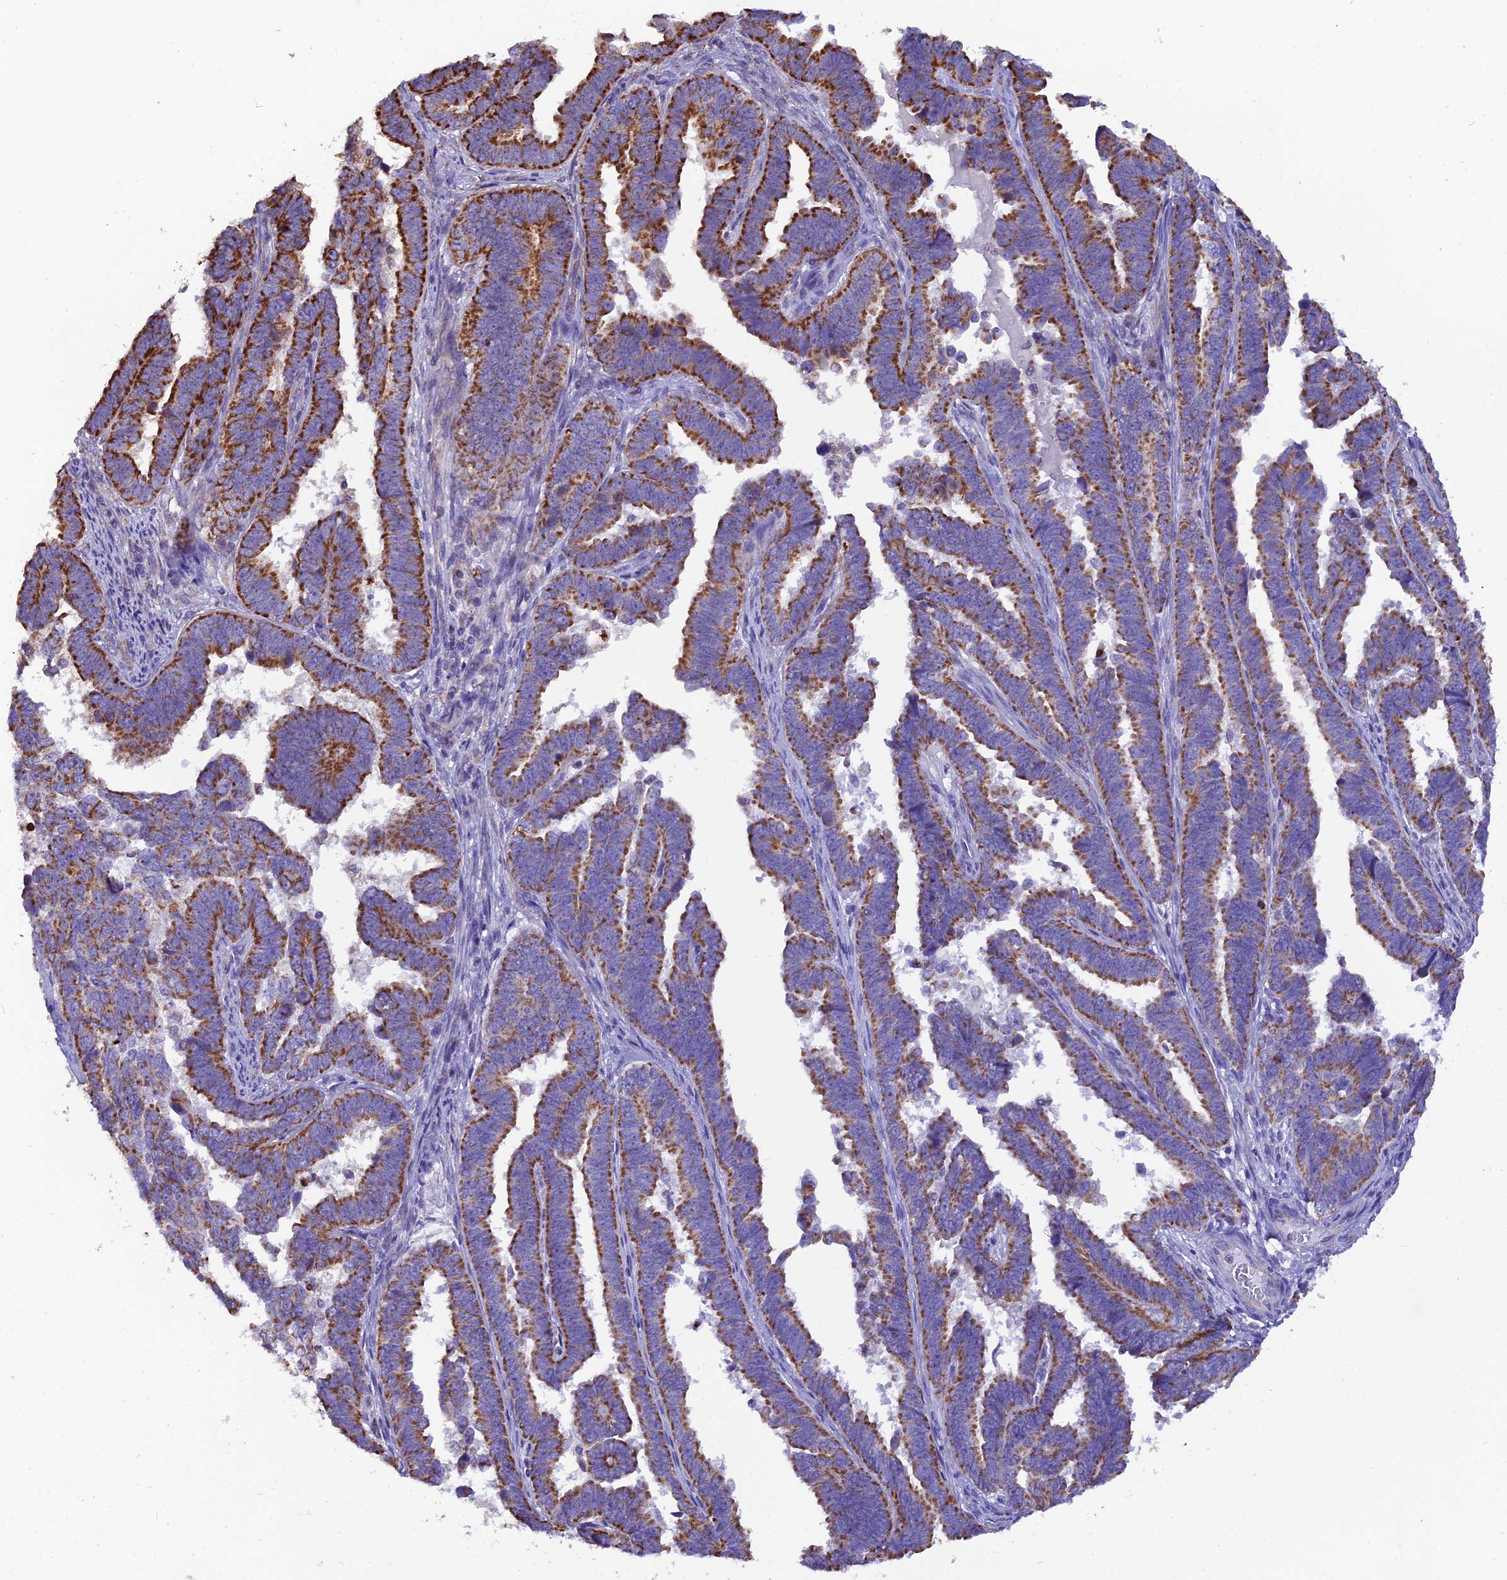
{"staining": {"intensity": "strong", "quantity": ">75%", "location": "cytoplasmic/membranous"}, "tissue": "endometrial cancer", "cell_type": "Tumor cells", "image_type": "cancer", "snomed": [{"axis": "morphology", "description": "Adenocarcinoma, NOS"}, {"axis": "topography", "description": "Endometrium"}], "caption": "A high amount of strong cytoplasmic/membranous staining is seen in approximately >75% of tumor cells in adenocarcinoma (endometrial) tissue.", "gene": "GPD1", "patient": {"sex": "female", "age": 75}}